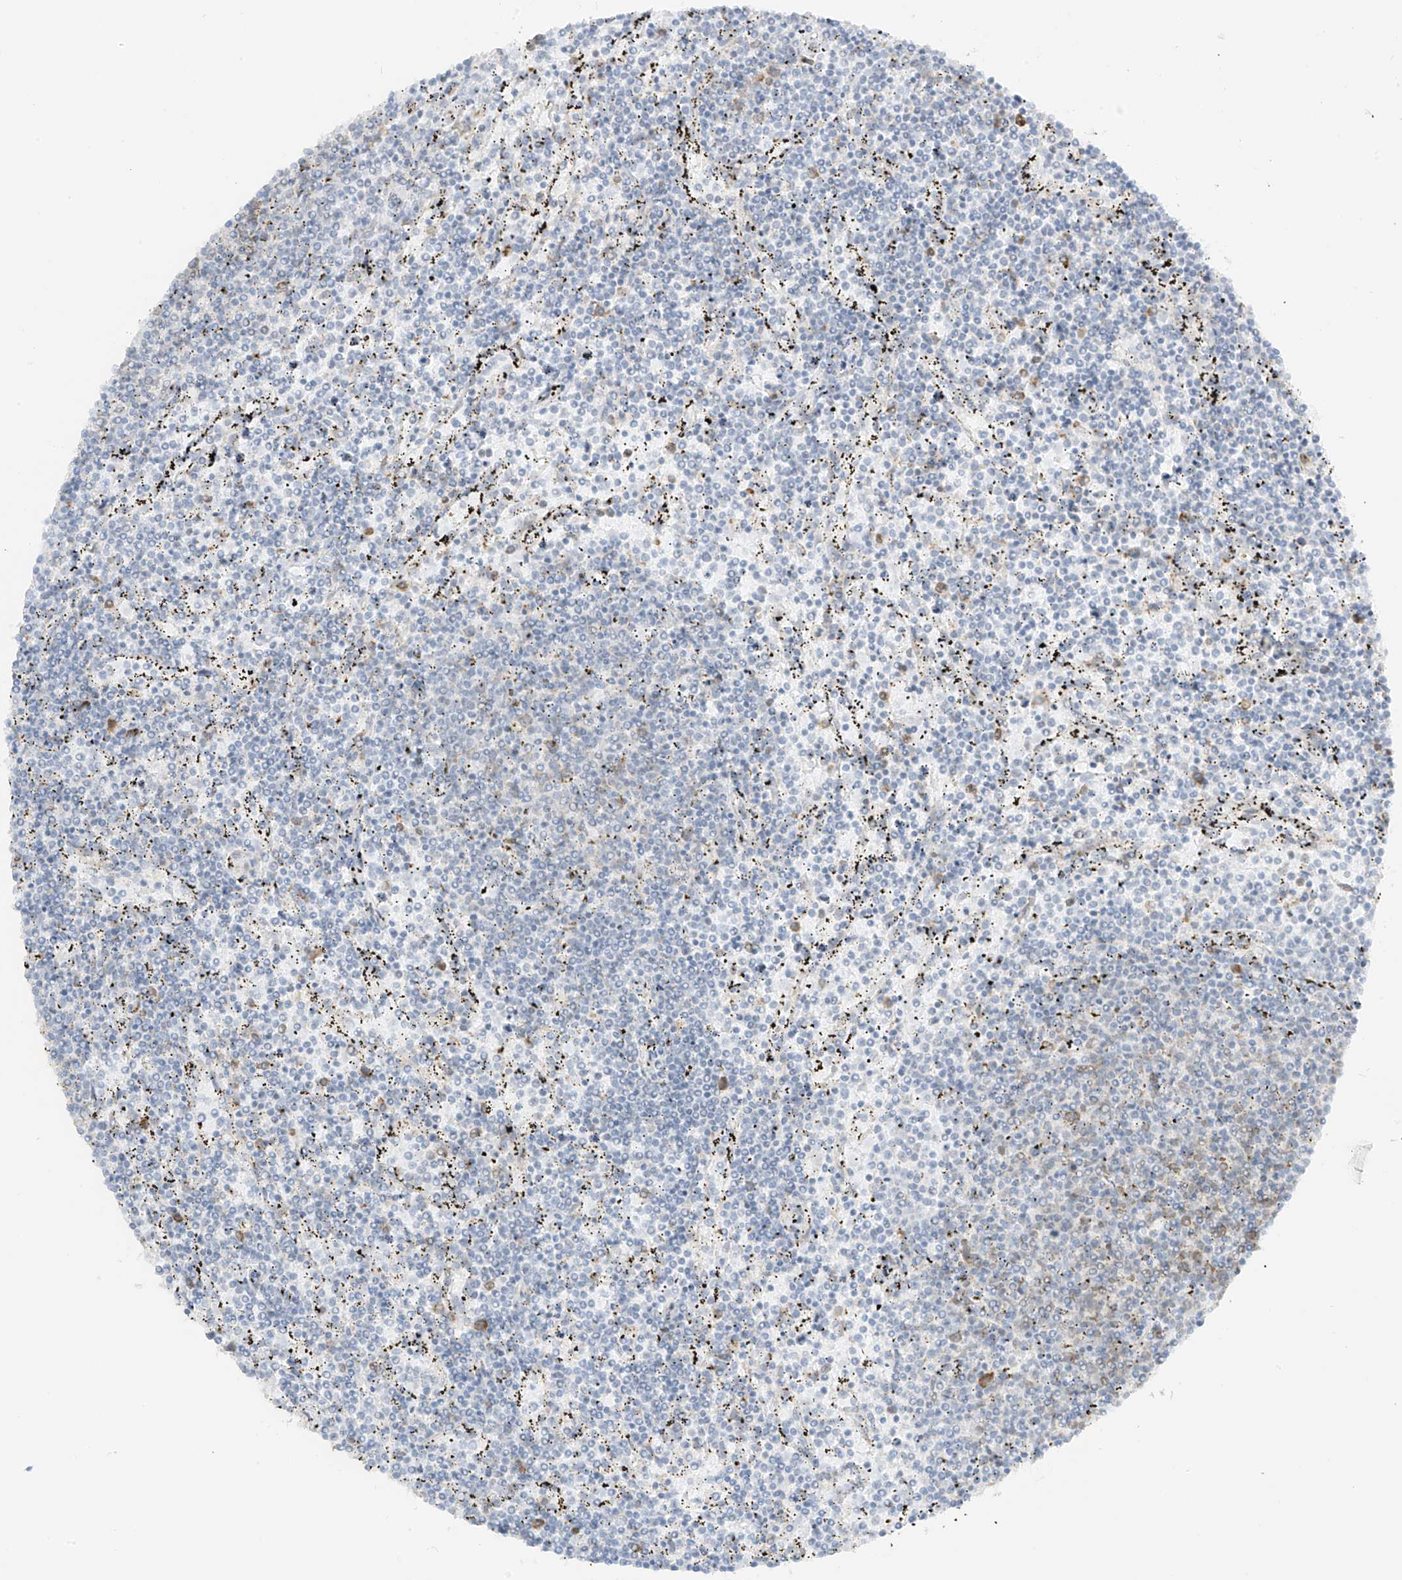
{"staining": {"intensity": "negative", "quantity": "none", "location": "none"}, "tissue": "lymphoma", "cell_type": "Tumor cells", "image_type": "cancer", "snomed": [{"axis": "morphology", "description": "Malignant lymphoma, non-Hodgkin's type, Low grade"}, {"axis": "topography", "description": "Spleen"}], "caption": "Protein analysis of lymphoma demonstrates no significant staining in tumor cells. Brightfield microscopy of IHC stained with DAB (3,3'-diaminobenzidine) (brown) and hematoxylin (blue), captured at high magnification.", "gene": "LRRC59", "patient": {"sex": "female", "age": 50}}